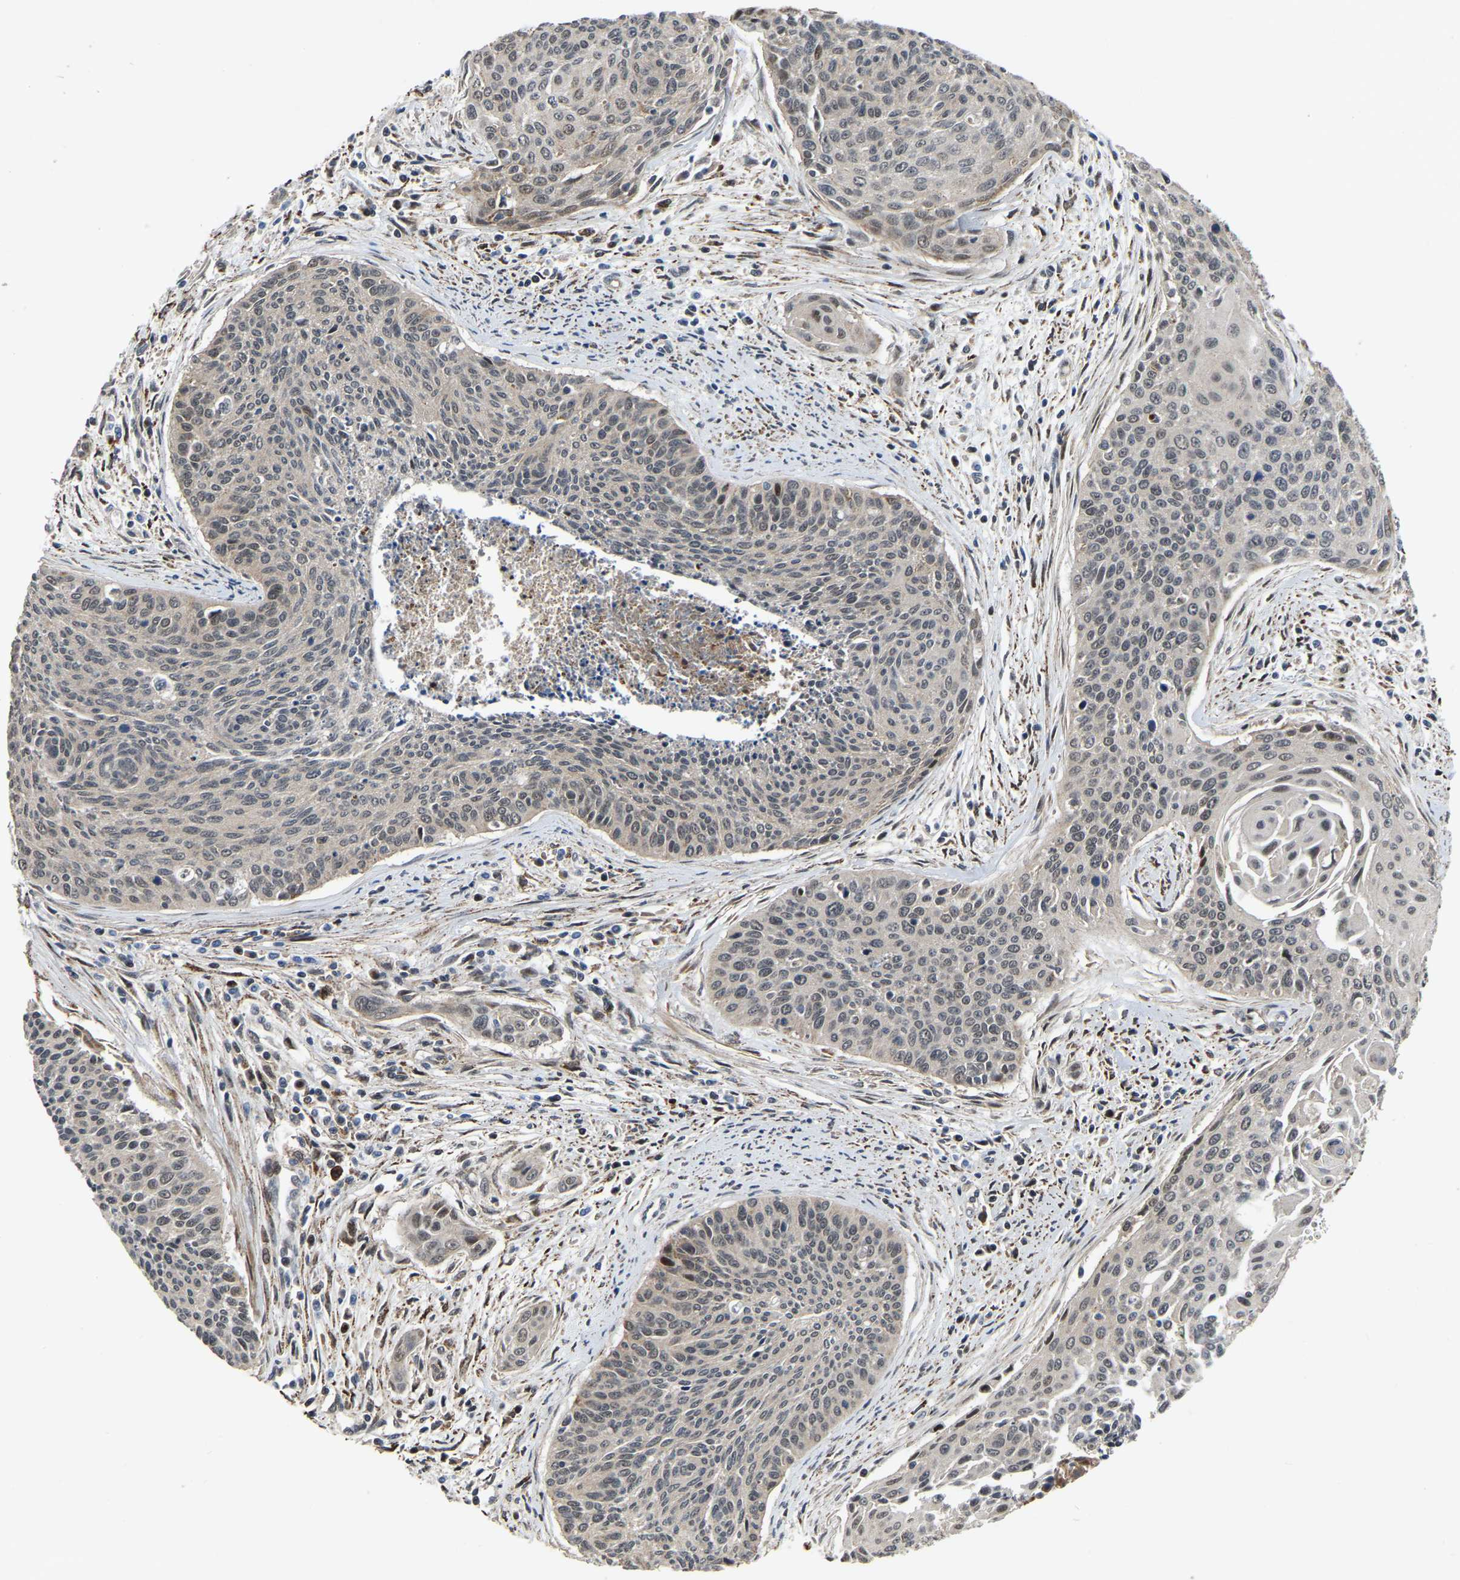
{"staining": {"intensity": "weak", "quantity": "25%-75%", "location": "cytoplasmic/membranous,nuclear"}, "tissue": "cervical cancer", "cell_type": "Tumor cells", "image_type": "cancer", "snomed": [{"axis": "morphology", "description": "Squamous cell carcinoma, NOS"}, {"axis": "topography", "description": "Cervix"}], "caption": "Brown immunohistochemical staining in human cervical cancer (squamous cell carcinoma) reveals weak cytoplasmic/membranous and nuclear expression in approximately 25%-75% of tumor cells. (Brightfield microscopy of DAB IHC at high magnification).", "gene": "CIAO1", "patient": {"sex": "female", "age": 55}}